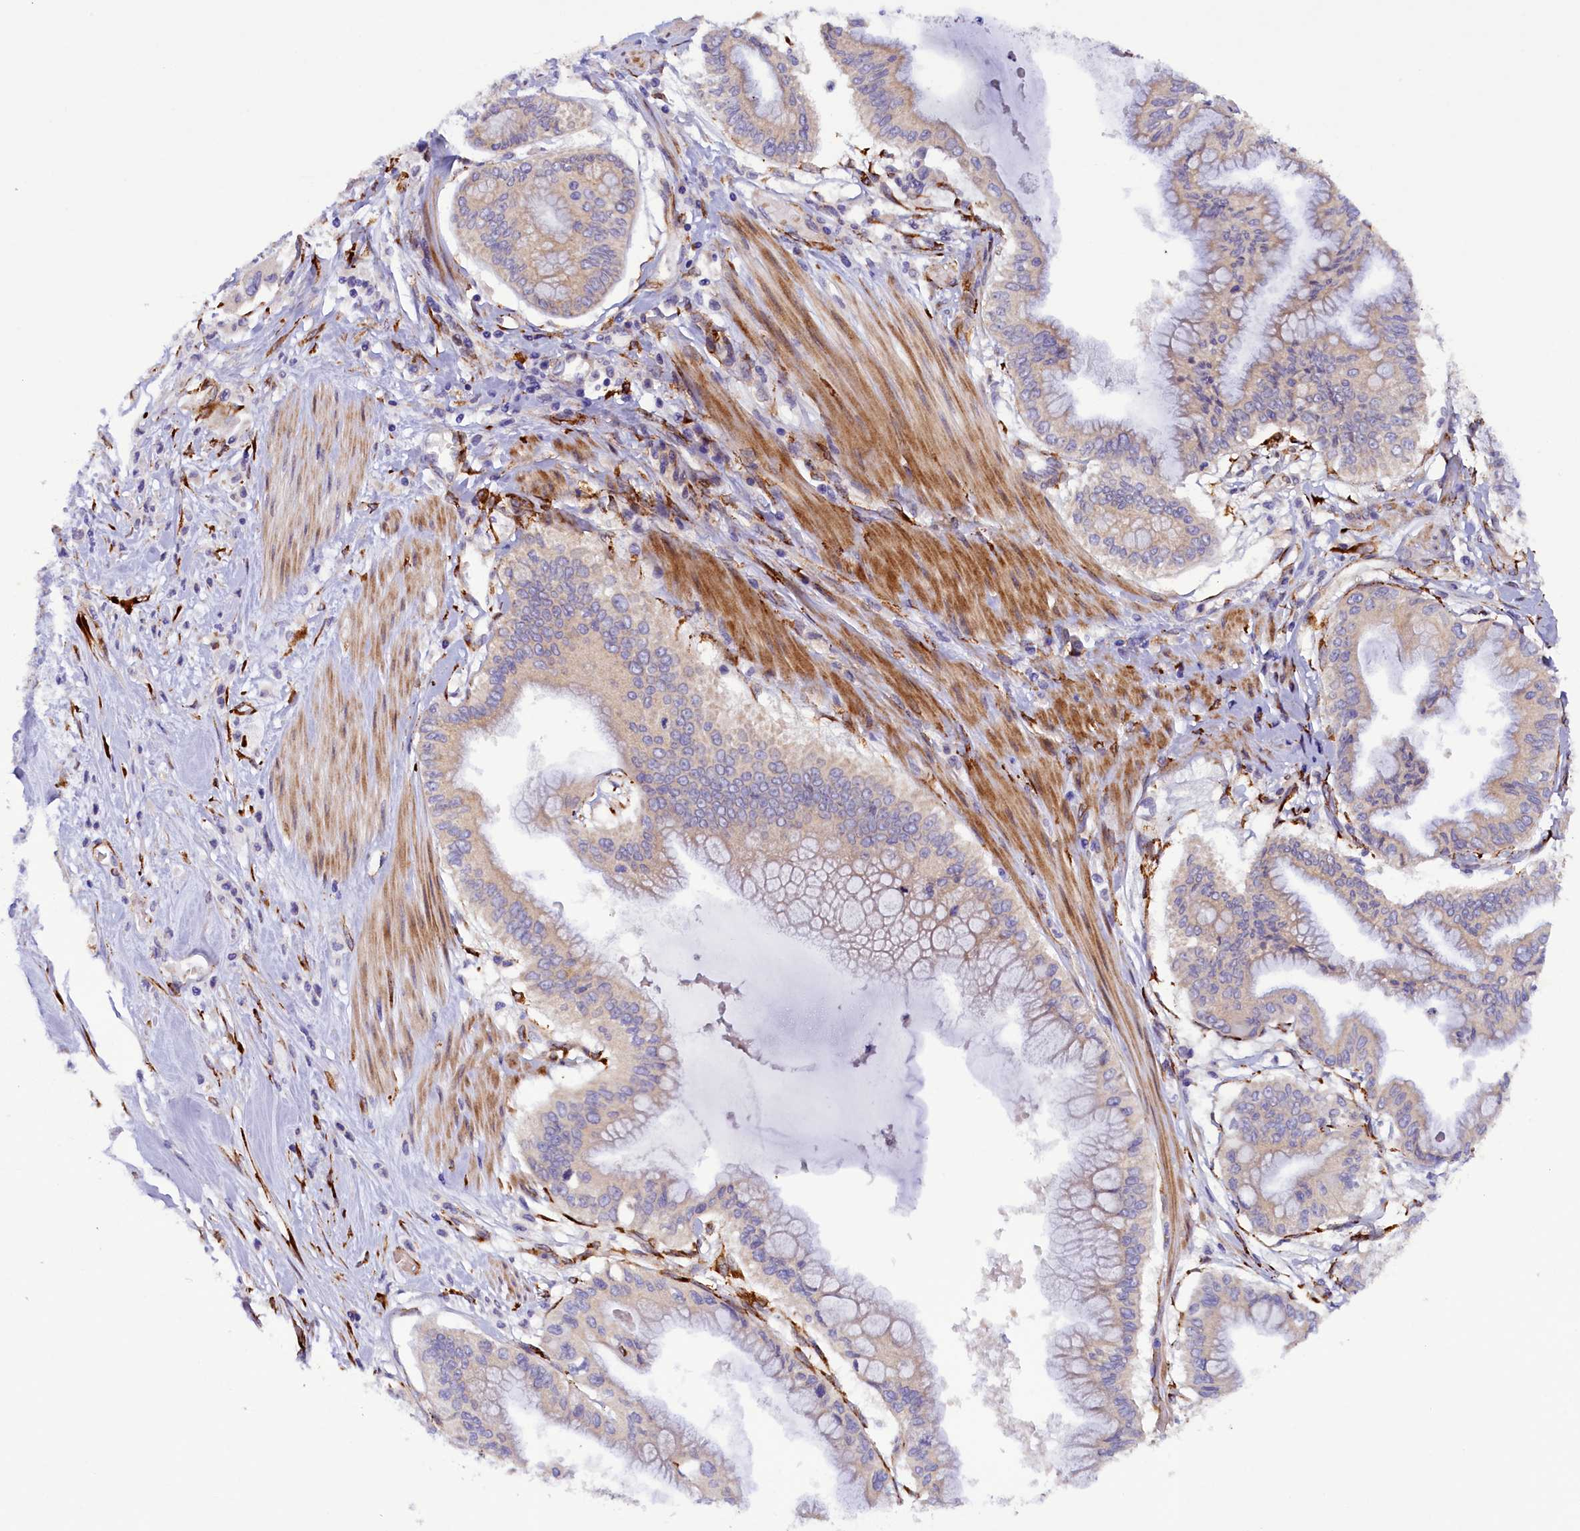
{"staining": {"intensity": "negative", "quantity": "none", "location": "none"}, "tissue": "pancreatic cancer", "cell_type": "Tumor cells", "image_type": "cancer", "snomed": [{"axis": "morphology", "description": "Adenocarcinoma, NOS"}, {"axis": "topography", "description": "Pancreas"}], "caption": "IHC of human pancreatic cancer shows no staining in tumor cells.", "gene": "ARRDC4", "patient": {"sex": "male", "age": 46}}